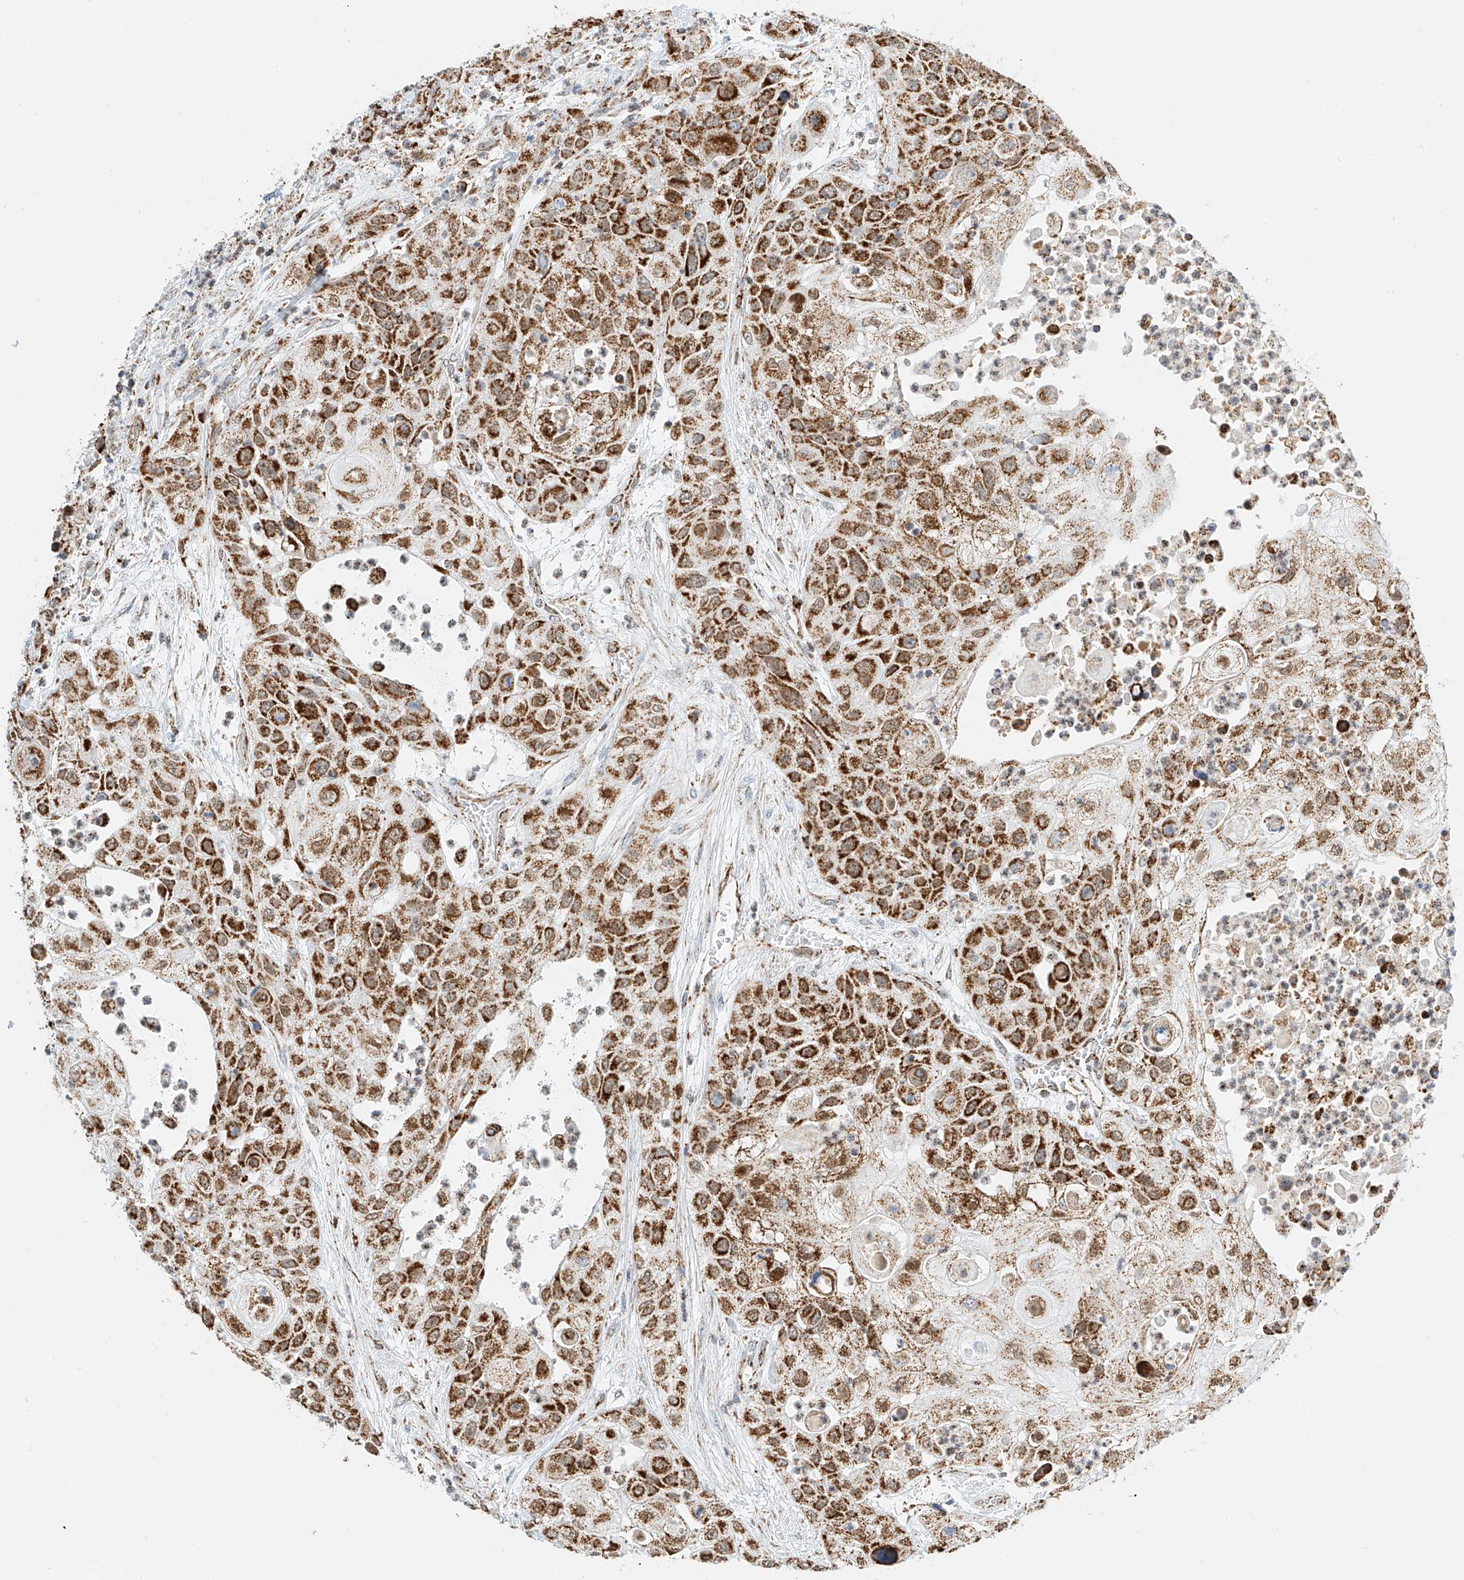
{"staining": {"intensity": "moderate", "quantity": ">75%", "location": "cytoplasmic/membranous"}, "tissue": "urothelial cancer", "cell_type": "Tumor cells", "image_type": "cancer", "snomed": [{"axis": "morphology", "description": "Urothelial carcinoma, High grade"}, {"axis": "topography", "description": "Urinary bladder"}], "caption": "High-power microscopy captured an immunohistochemistry (IHC) photomicrograph of urothelial cancer, revealing moderate cytoplasmic/membranous positivity in approximately >75% of tumor cells.", "gene": "PPA2", "patient": {"sex": "female", "age": 79}}